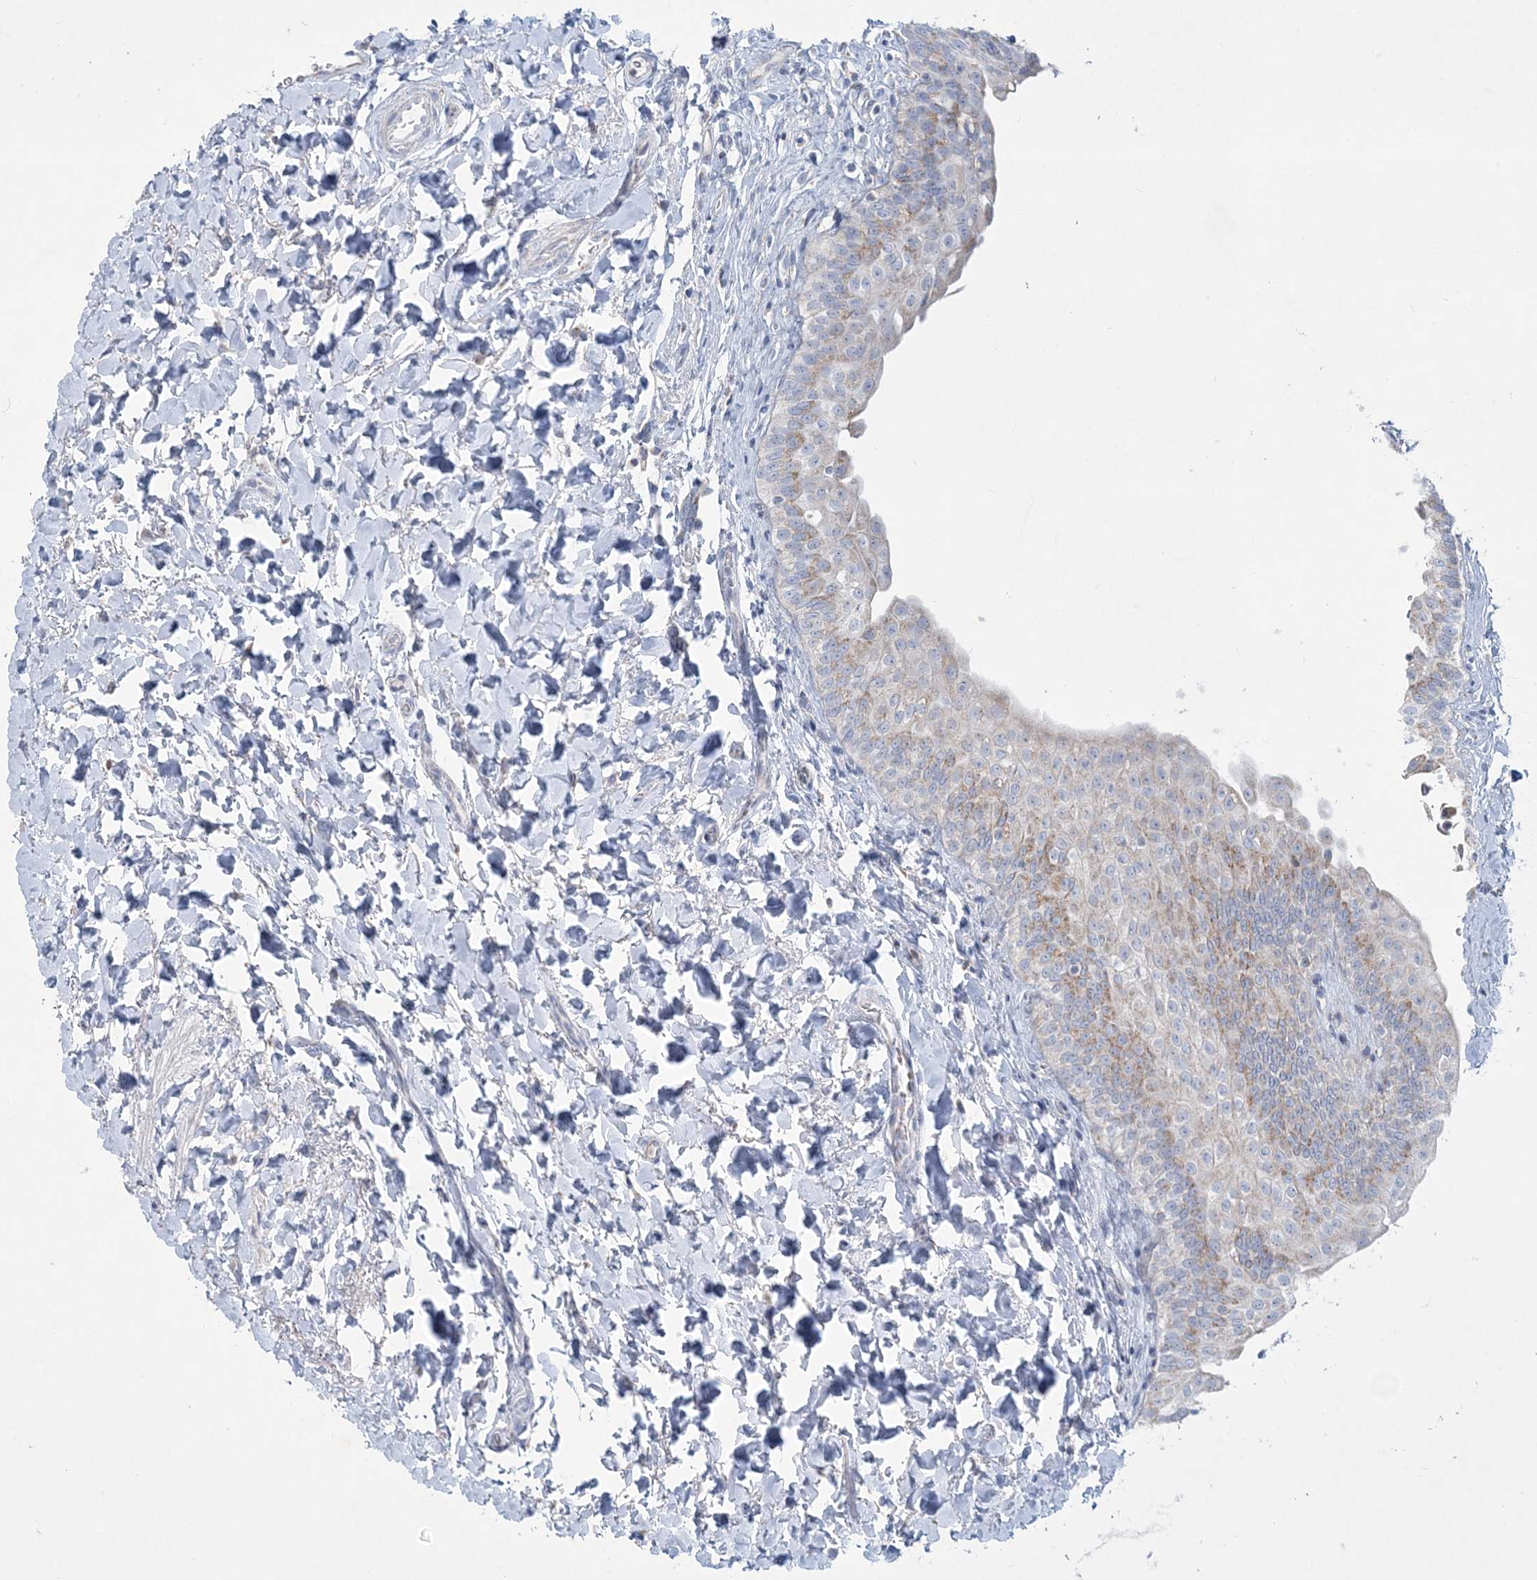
{"staining": {"intensity": "weak", "quantity": "<25%", "location": "cytoplasmic/membranous"}, "tissue": "urinary bladder", "cell_type": "Urothelial cells", "image_type": "normal", "snomed": [{"axis": "morphology", "description": "Normal tissue, NOS"}, {"axis": "topography", "description": "Urinary bladder"}], "caption": "High power microscopy image of an immunohistochemistry histopathology image of unremarkable urinary bladder, revealing no significant staining in urothelial cells. The staining was performed using DAB (3,3'-diaminobenzidine) to visualize the protein expression in brown, while the nuclei were stained in blue with hematoxylin (Magnification: 20x).", "gene": "TBC1D7", "patient": {"sex": "male", "age": 83}}